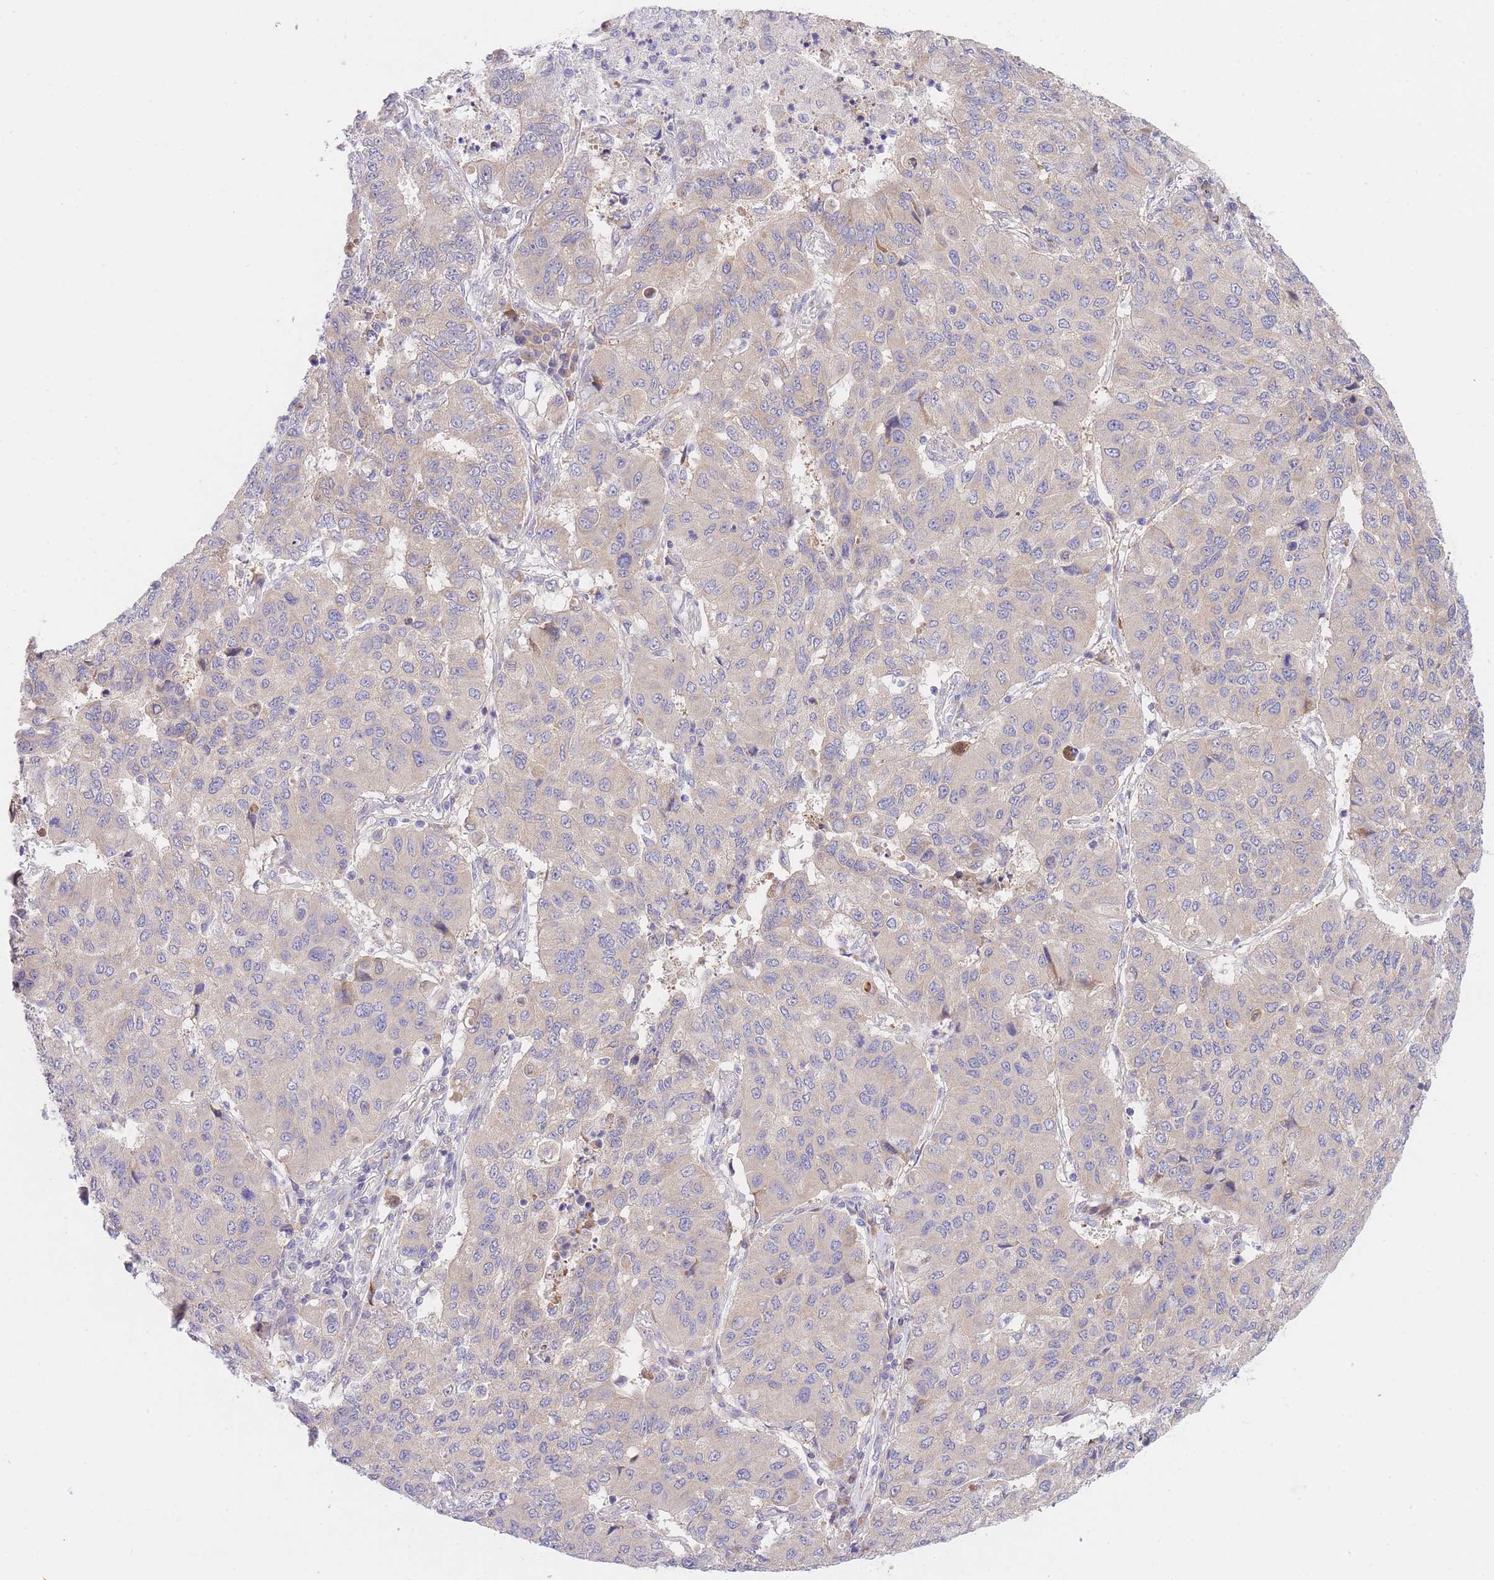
{"staining": {"intensity": "negative", "quantity": "none", "location": "none"}, "tissue": "lung cancer", "cell_type": "Tumor cells", "image_type": "cancer", "snomed": [{"axis": "morphology", "description": "Squamous cell carcinoma, NOS"}, {"axis": "topography", "description": "Lung"}], "caption": "IHC micrograph of human squamous cell carcinoma (lung) stained for a protein (brown), which displays no staining in tumor cells.", "gene": "CHAC1", "patient": {"sex": "male", "age": 74}}